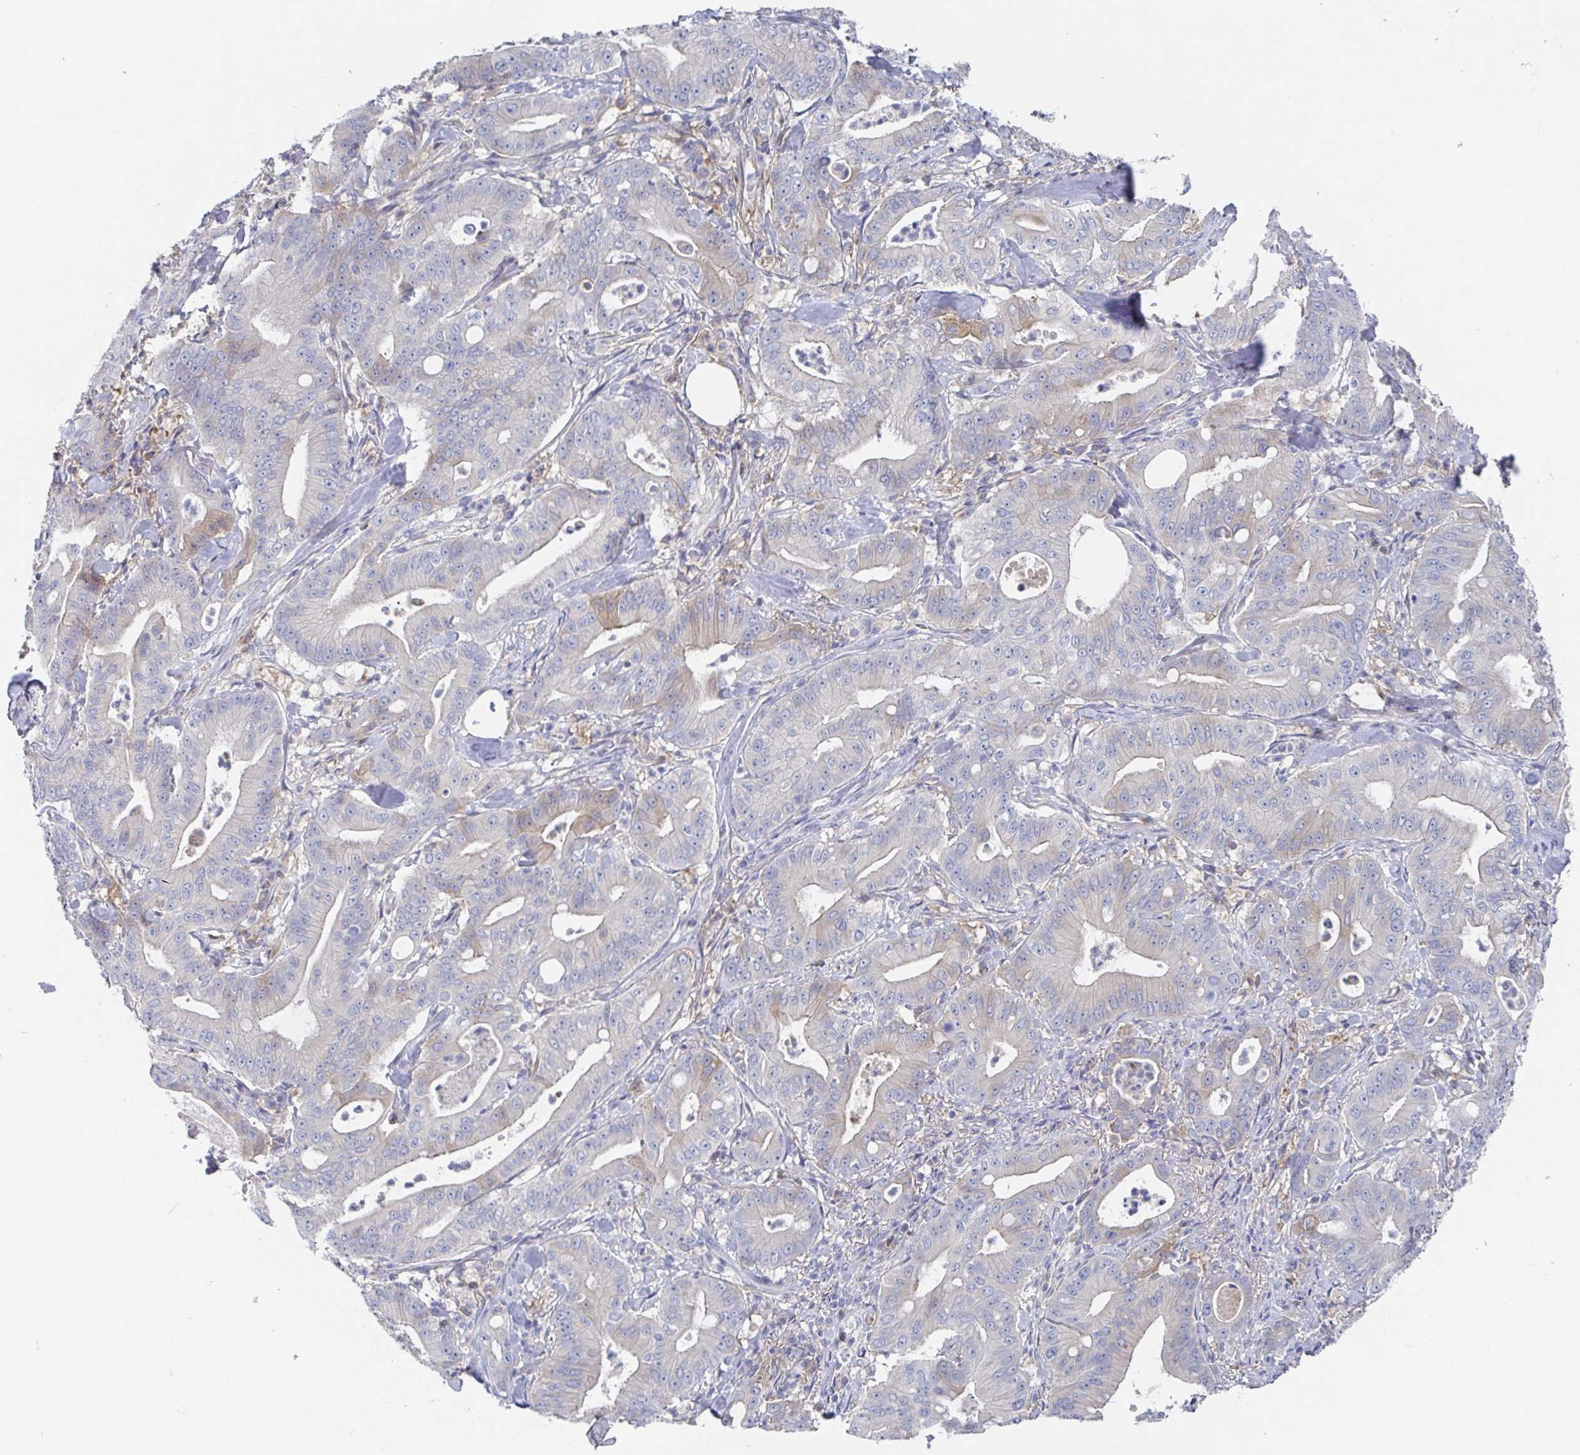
{"staining": {"intensity": "negative", "quantity": "none", "location": "none"}, "tissue": "pancreatic cancer", "cell_type": "Tumor cells", "image_type": "cancer", "snomed": [{"axis": "morphology", "description": "Adenocarcinoma, NOS"}, {"axis": "topography", "description": "Pancreas"}], "caption": "An immunohistochemistry (IHC) micrograph of pancreatic cancer is shown. There is no staining in tumor cells of pancreatic cancer.", "gene": "GPR148", "patient": {"sex": "male", "age": 71}}